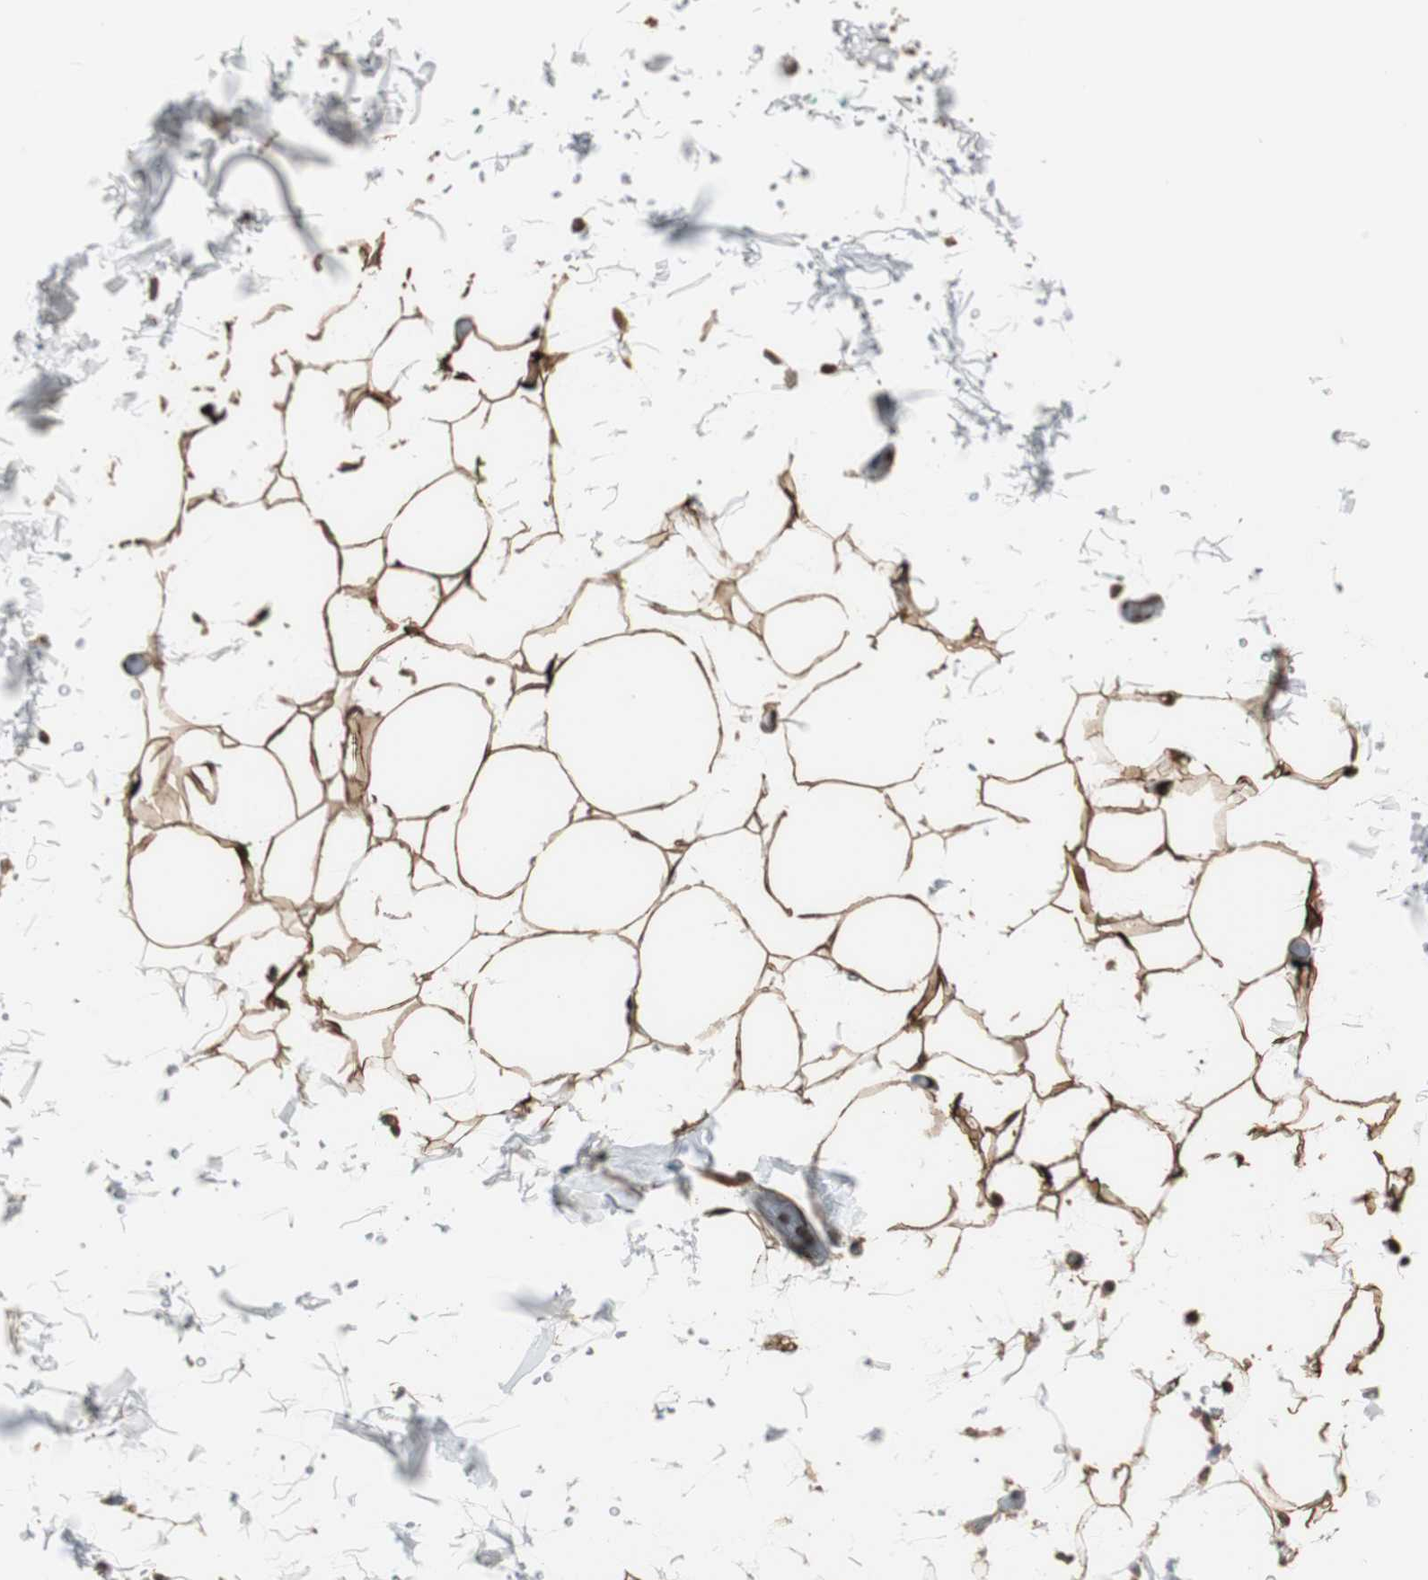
{"staining": {"intensity": "strong", "quantity": ">75%", "location": "cytoplasmic/membranous,nuclear"}, "tissue": "adipose tissue", "cell_type": "Adipocytes", "image_type": "normal", "snomed": [{"axis": "morphology", "description": "Normal tissue, NOS"}, {"axis": "topography", "description": "Soft tissue"}], "caption": "This is a micrograph of immunohistochemistry staining of normal adipose tissue, which shows strong positivity in the cytoplasmic/membranous,nuclear of adipocytes.", "gene": "PTPN11", "patient": {"sex": "male", "age": 72}}